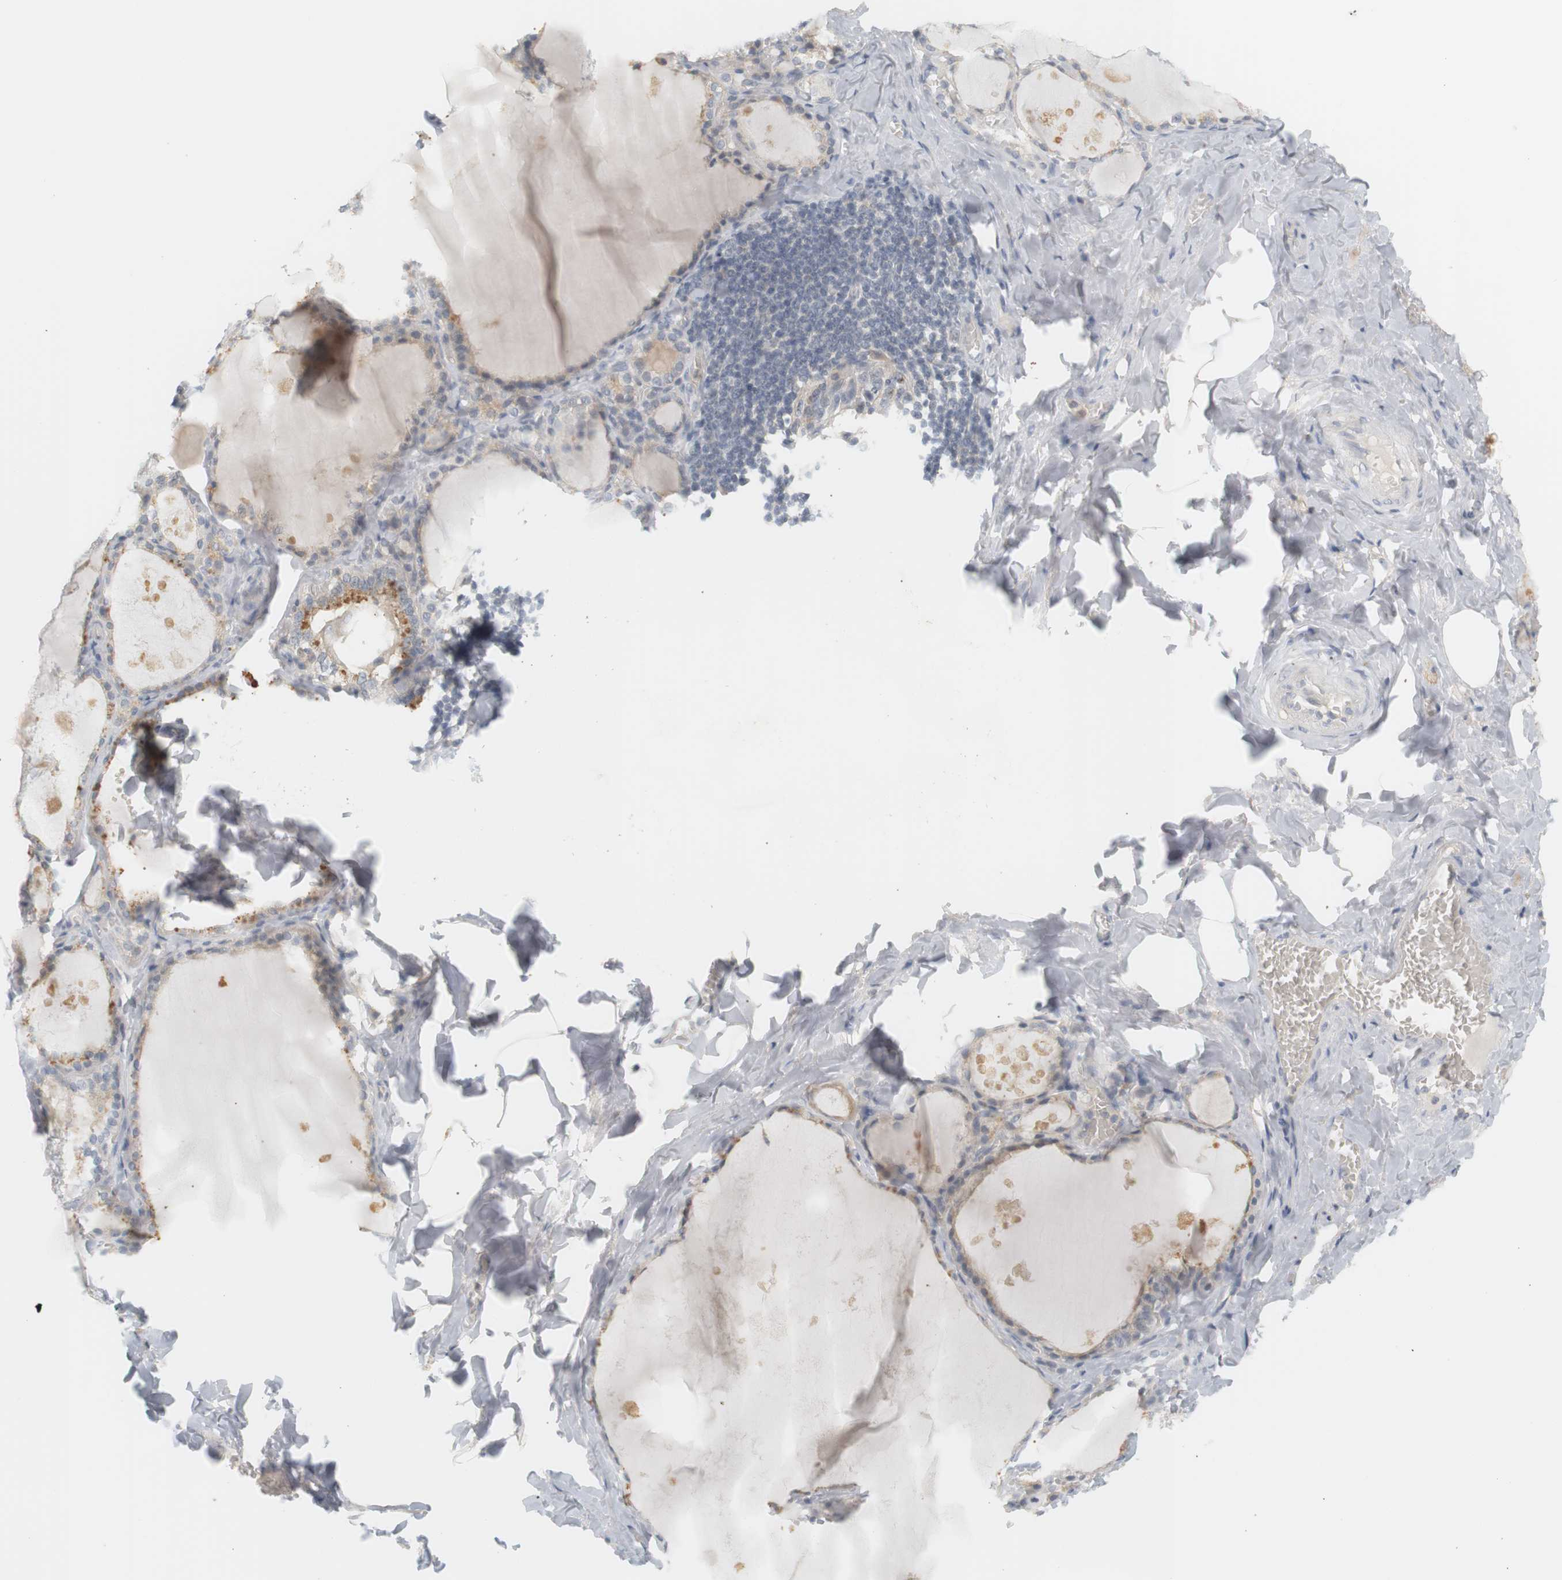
{"staining": {"intensity": "weak", "quantity": "25%-75%", "location": "cytoplasmic/membranous"}, "tissue": "thyroid gland", "cell_type": "Glandular cells", "image_type": "normal", "snomed": [{"axis": "morphology", "description": "Normal tissue, NOS"}, {"axis": "topography", "description": "Thyroid gland"}], "caption": "Protein staining by immunohistochemistry (IHC) shows weak cytoplasmic/membranous staining in about 25%-75% of glandular cells in normal thyroid gland.", "gene": "RTN3", "patient": {"sex": "male", "age": 56}}